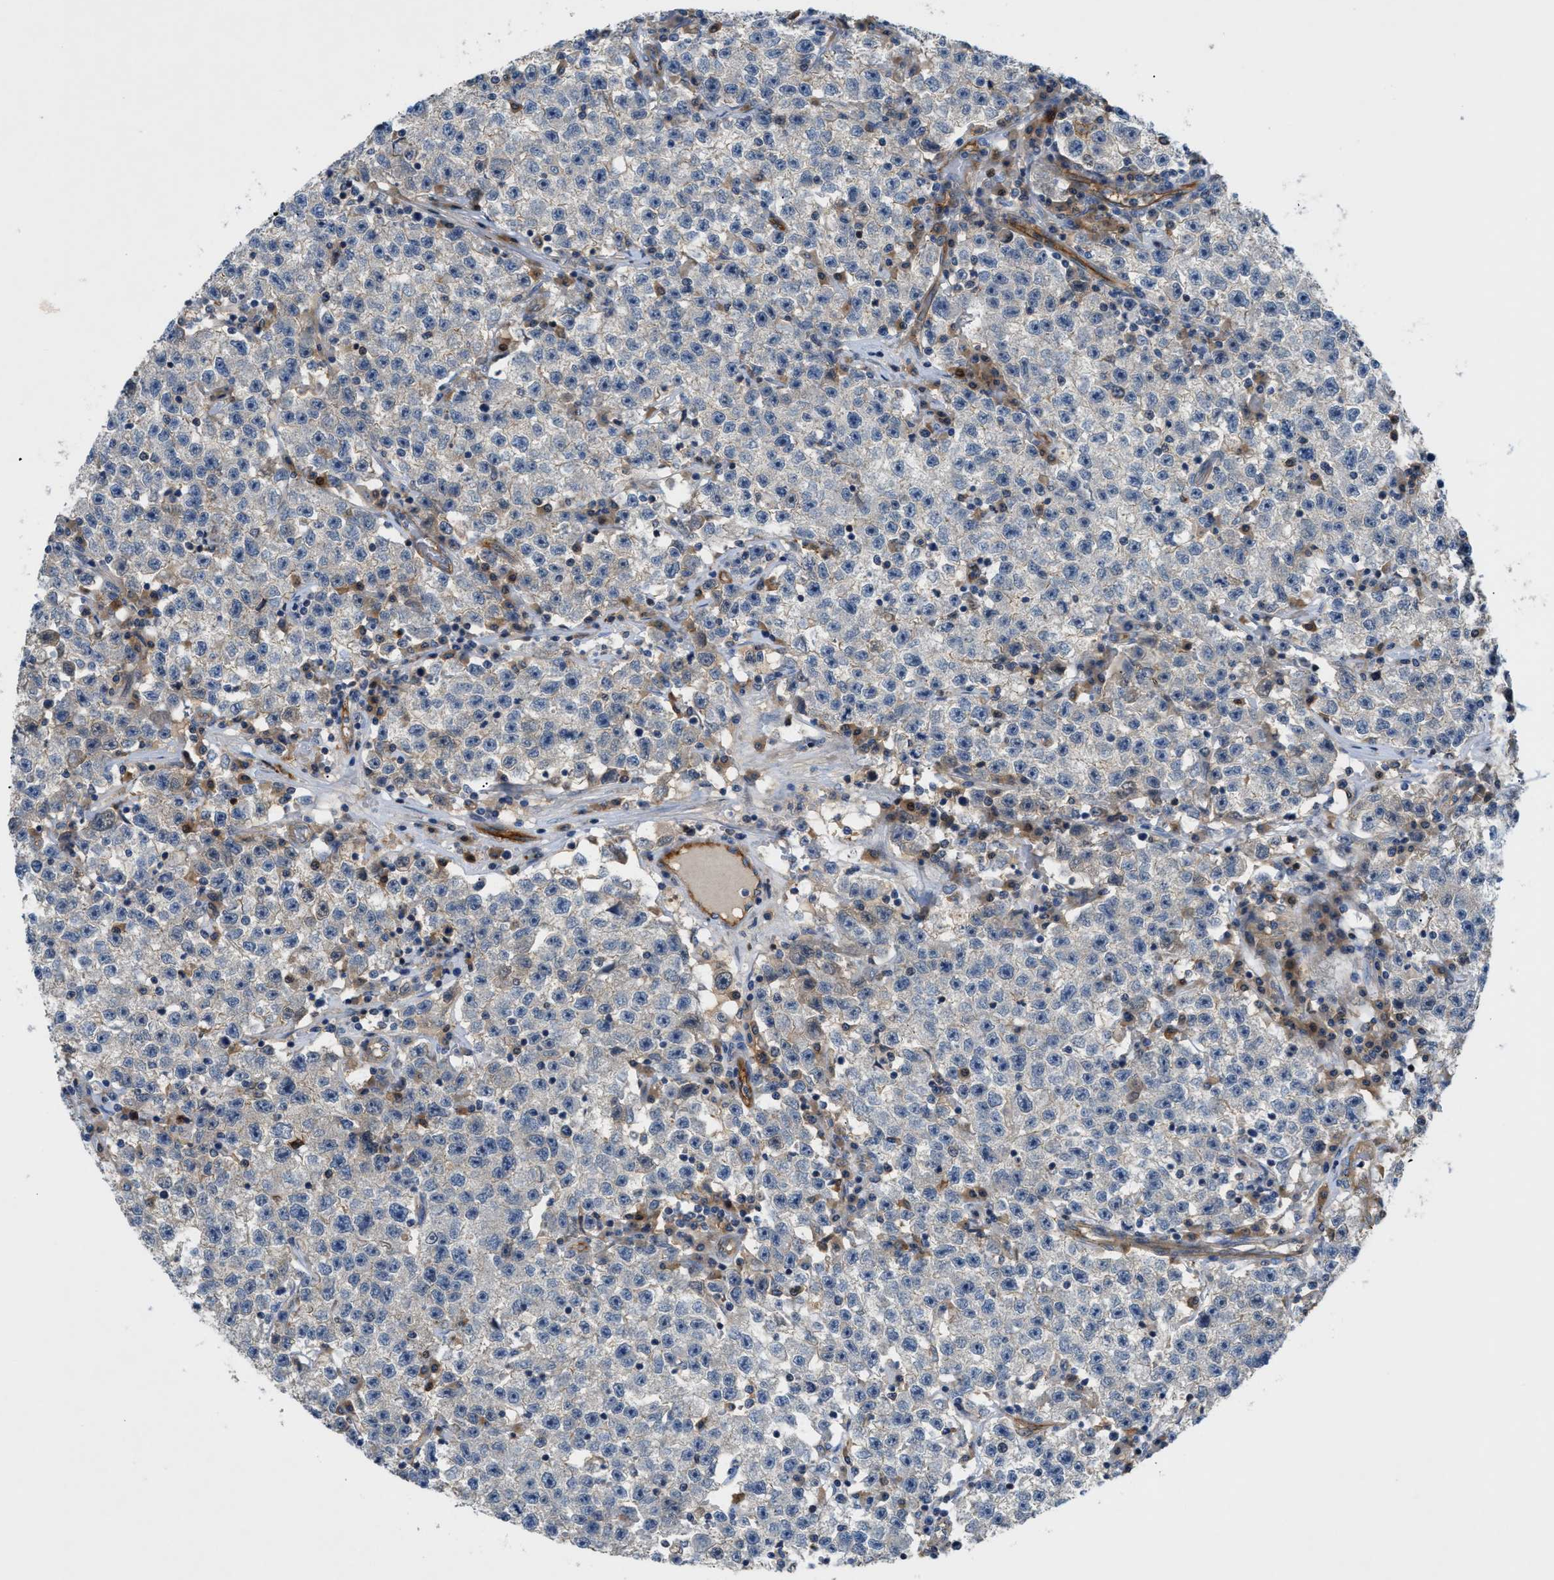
{"staining": {"intensity": "negative", "quantity": "none", "location": "none"}, "tissue": "testis cancer", "cell_type": "Tumor cells", "image_type": "cancer", "snomed": [{"axis": "morphology", "description": "Seminoma, NOS"}, {"axis": "topography", "description": "Testis"}], "caption": "Testis cancer (seminoma) was stained to show a protein in brown. There is no significant positivity in tumor cells. The staining is performed using DAB (3,3'-diaminobenzidine) brown chromogen with nuclei counter-stained in using hematoxylin.", "gene": "TRAK2", "patient": {"sex": "male", "age": 22}}